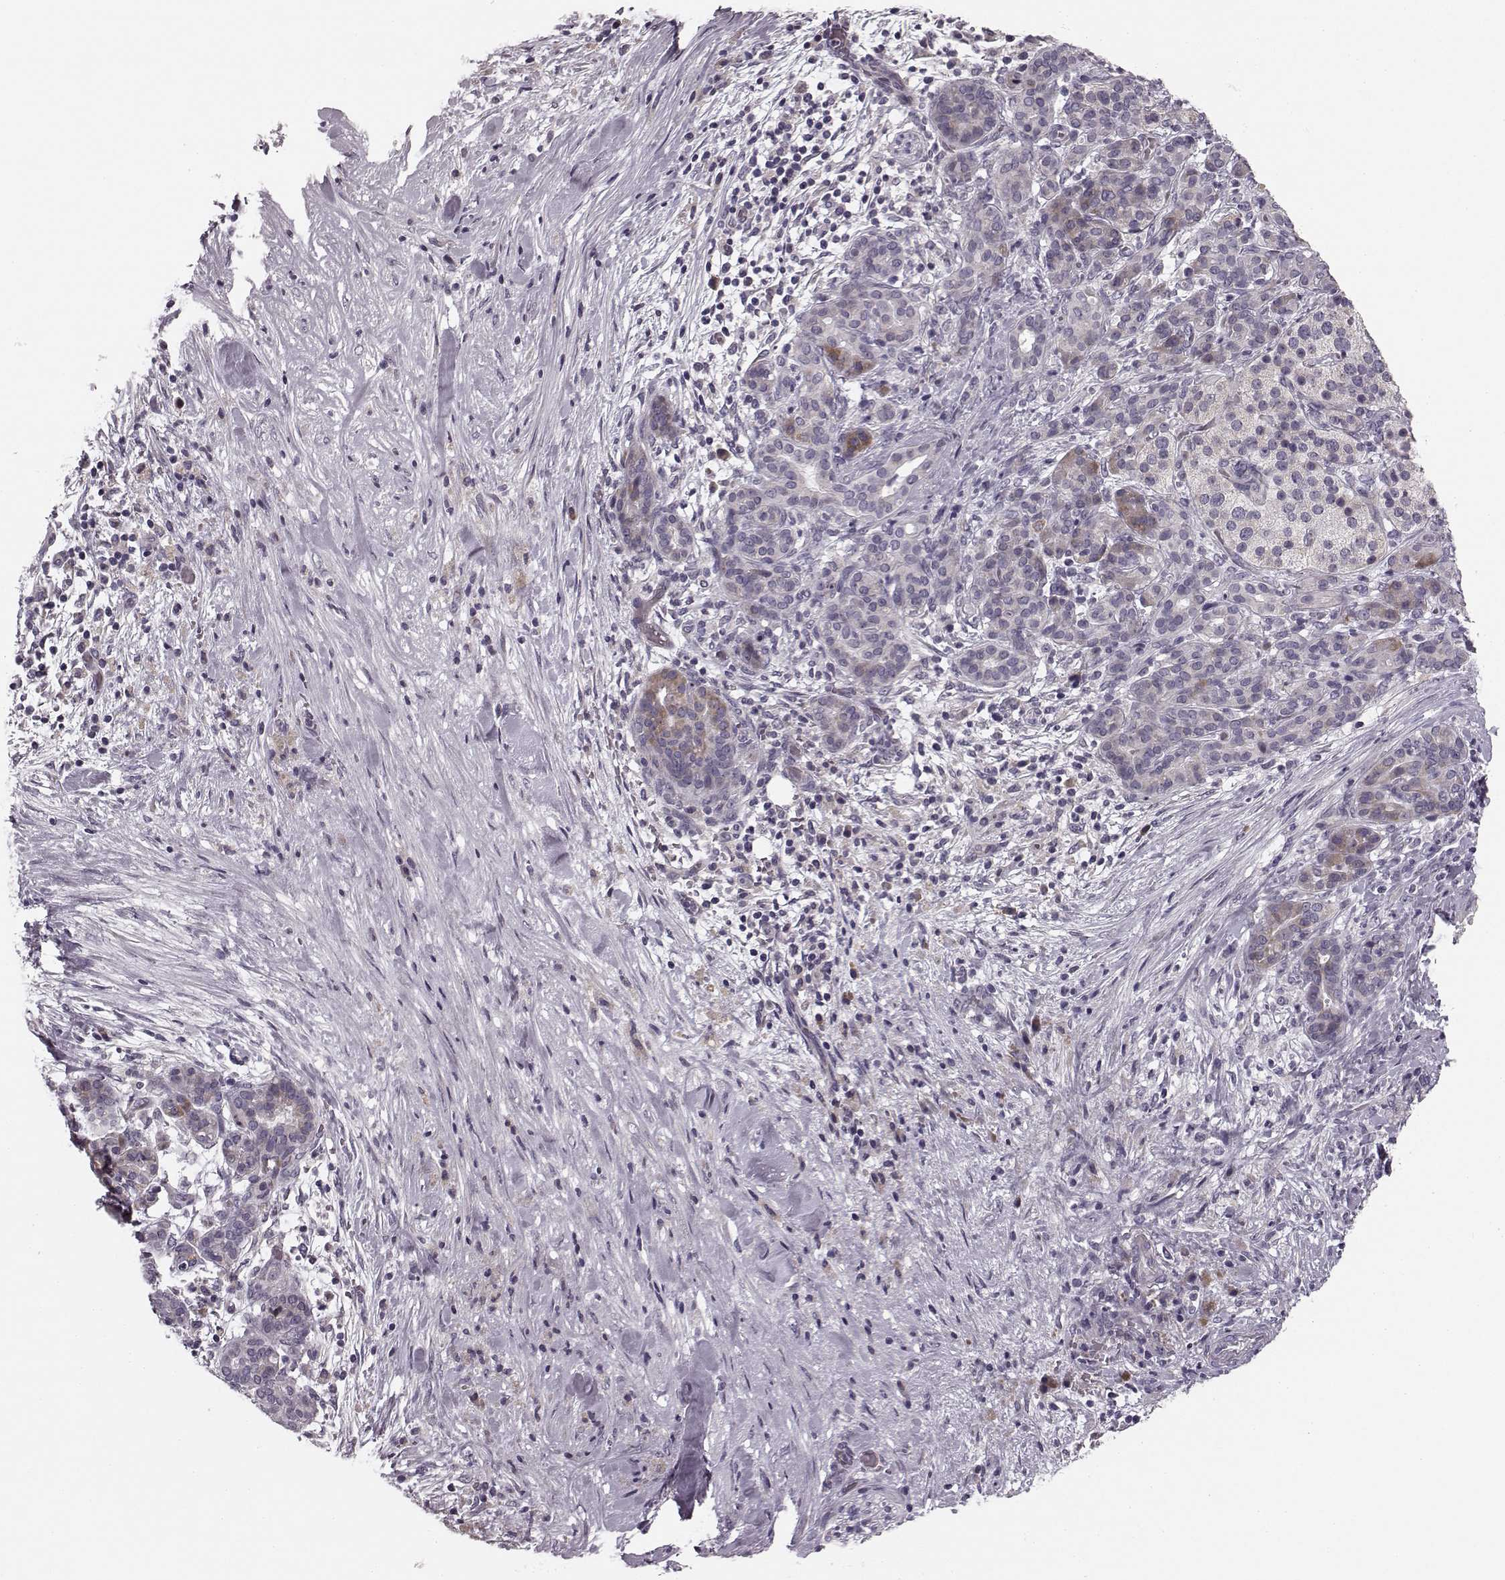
{"staining": {"intensity": "weak", "quantity": "25%-75%", "location": "cytoplasmic/membranous"}, "tissue": "pancreatic cancer", "cell_type": "Tumor cells", "image_type": "cancer", "snomed": [{"axis": "morphology", "description": "Adenocarcinoma, NOS"}, {"axis": "topography", "description": "Pancreas"}], "caption": "Adenocarcinoma (pancreatic) tissue reveals weak cytoplasmic/membranous staining in about 25%-75% of tumor cells, visualized by immunohistochemistry.", "gene": "FAM234B", "patient": {"sex": "male", "age": 44}}